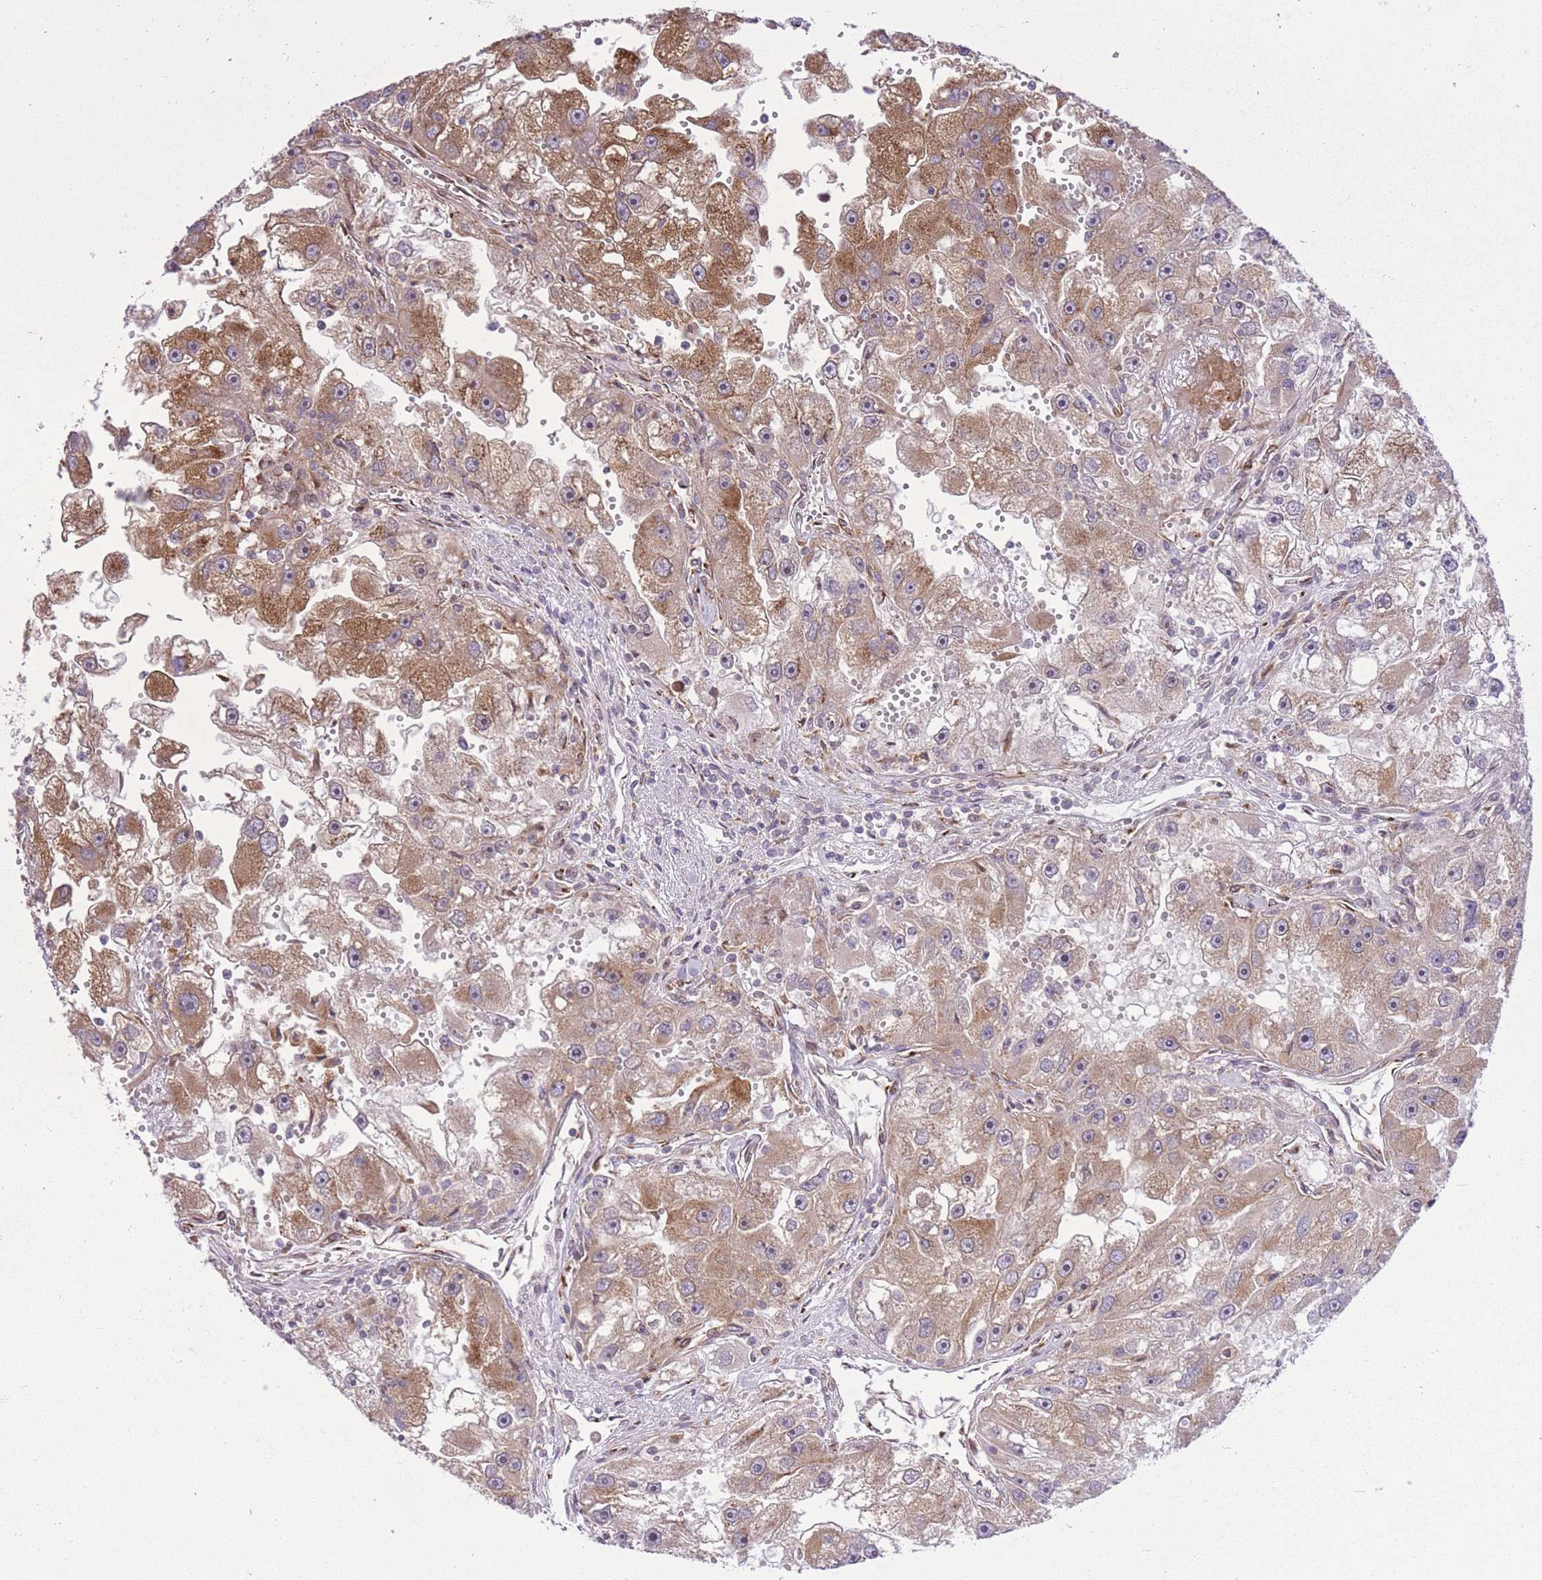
{"staining": {"intensity": "moderate", "quantity": ">75%", "location": "cytoplasmic/membranous"}, "tissue": "renal cancer", "cell_type": "Tumor cells", "image_type": "cancer", "snomed": [{"axis": "morphology", "description": "Adenocarcinoma, NOS"}, {"axis": "topography", "description": "Kidney"}], "caption": "Moderate cytoplasmic/membranous expression is present in about >75% of tumor cells in renal cancer. The staining is performed using DAB brown chromogen to label protein expression. The nuclei are counter-stained blue using hematoxylin.", "gene": "ZBED5", "patient": {"sex": "male", "age": 63}}